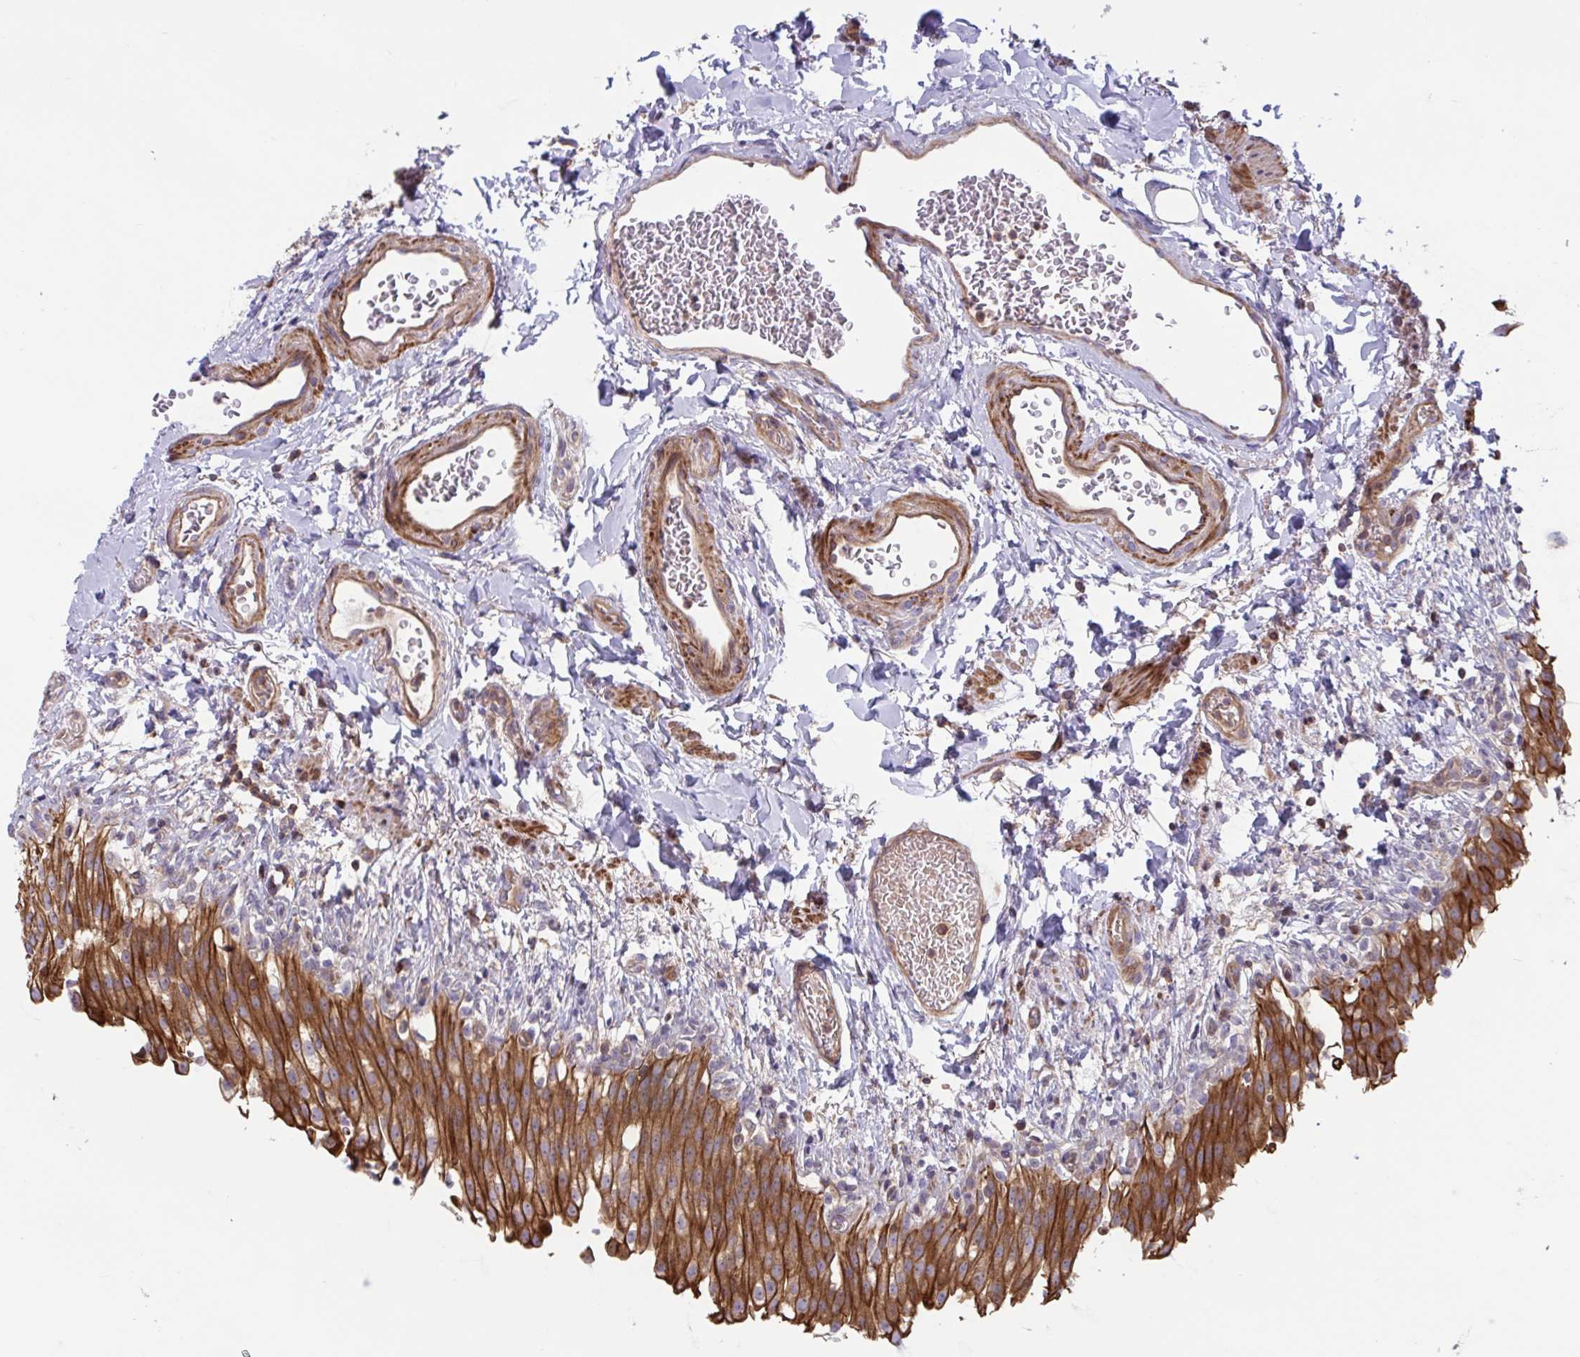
{"staining": {"intensity": "strong", "quantity": ">75%", "location": "cytoplasmic/membranous"}, "tissue": "urinary bladder", "cell_type": "Urothelial cells", "image_type": "normal", "snomed": [{"axis": "morphology", "description": "Normal tissue, NOS"}, {"axis": "topography", "description": "Urinary bladder"}, {"axis": "topography", "description": "Peripheral nerve tissue"}], "caption": "Normal urinary bladder shows strong cytoplasmic/membranous positivity in approximately >75% of urothelial cells (DAB (3,3'-diaminobenzidine) IHC with brightfield microscopy, high magnification)..", "gene": "TANK", "patient": {"sex": "female", "age": 60}}